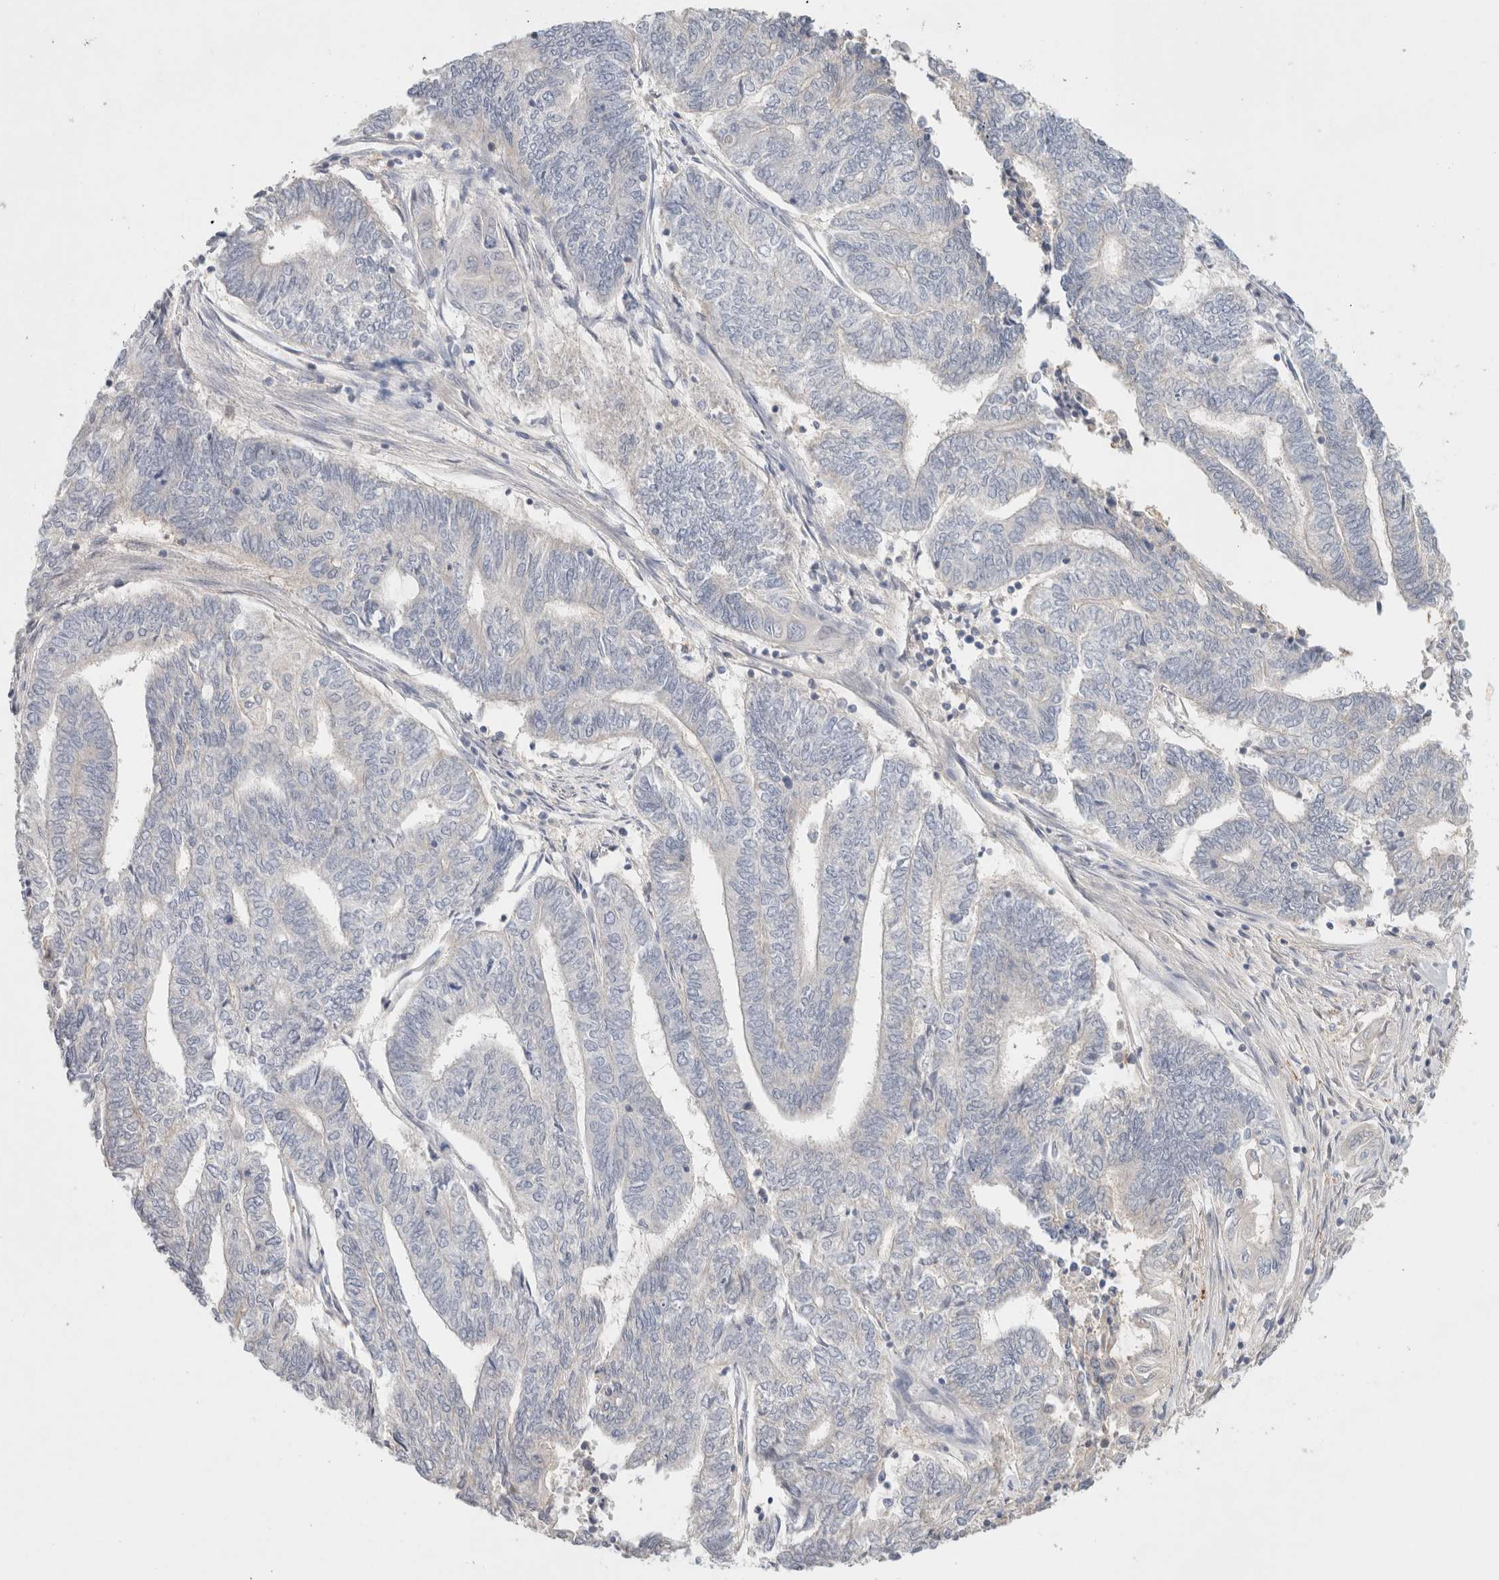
{"staining": {"intensity": "negative", "quantity": "none", "location": "none"}, "tissue": "endometrial cancer", "cell_type": "Tumor cells", "image_type": "cancer", "snomed": [{"axis": "morphology", "description": "Adenocarcinoma, NOS"}, {"axis": "topography", "description": "Uterus"}, {"axis": "topography", "description": "Endometrium"}], "caption": "A high-resolution image shows immunohistochemistry staining of endometrial adenocarcinoma, which reveals no significant staining in tumor cells.", "gene": "MPP2", "patient": {"sex": "female", "age": 70}}